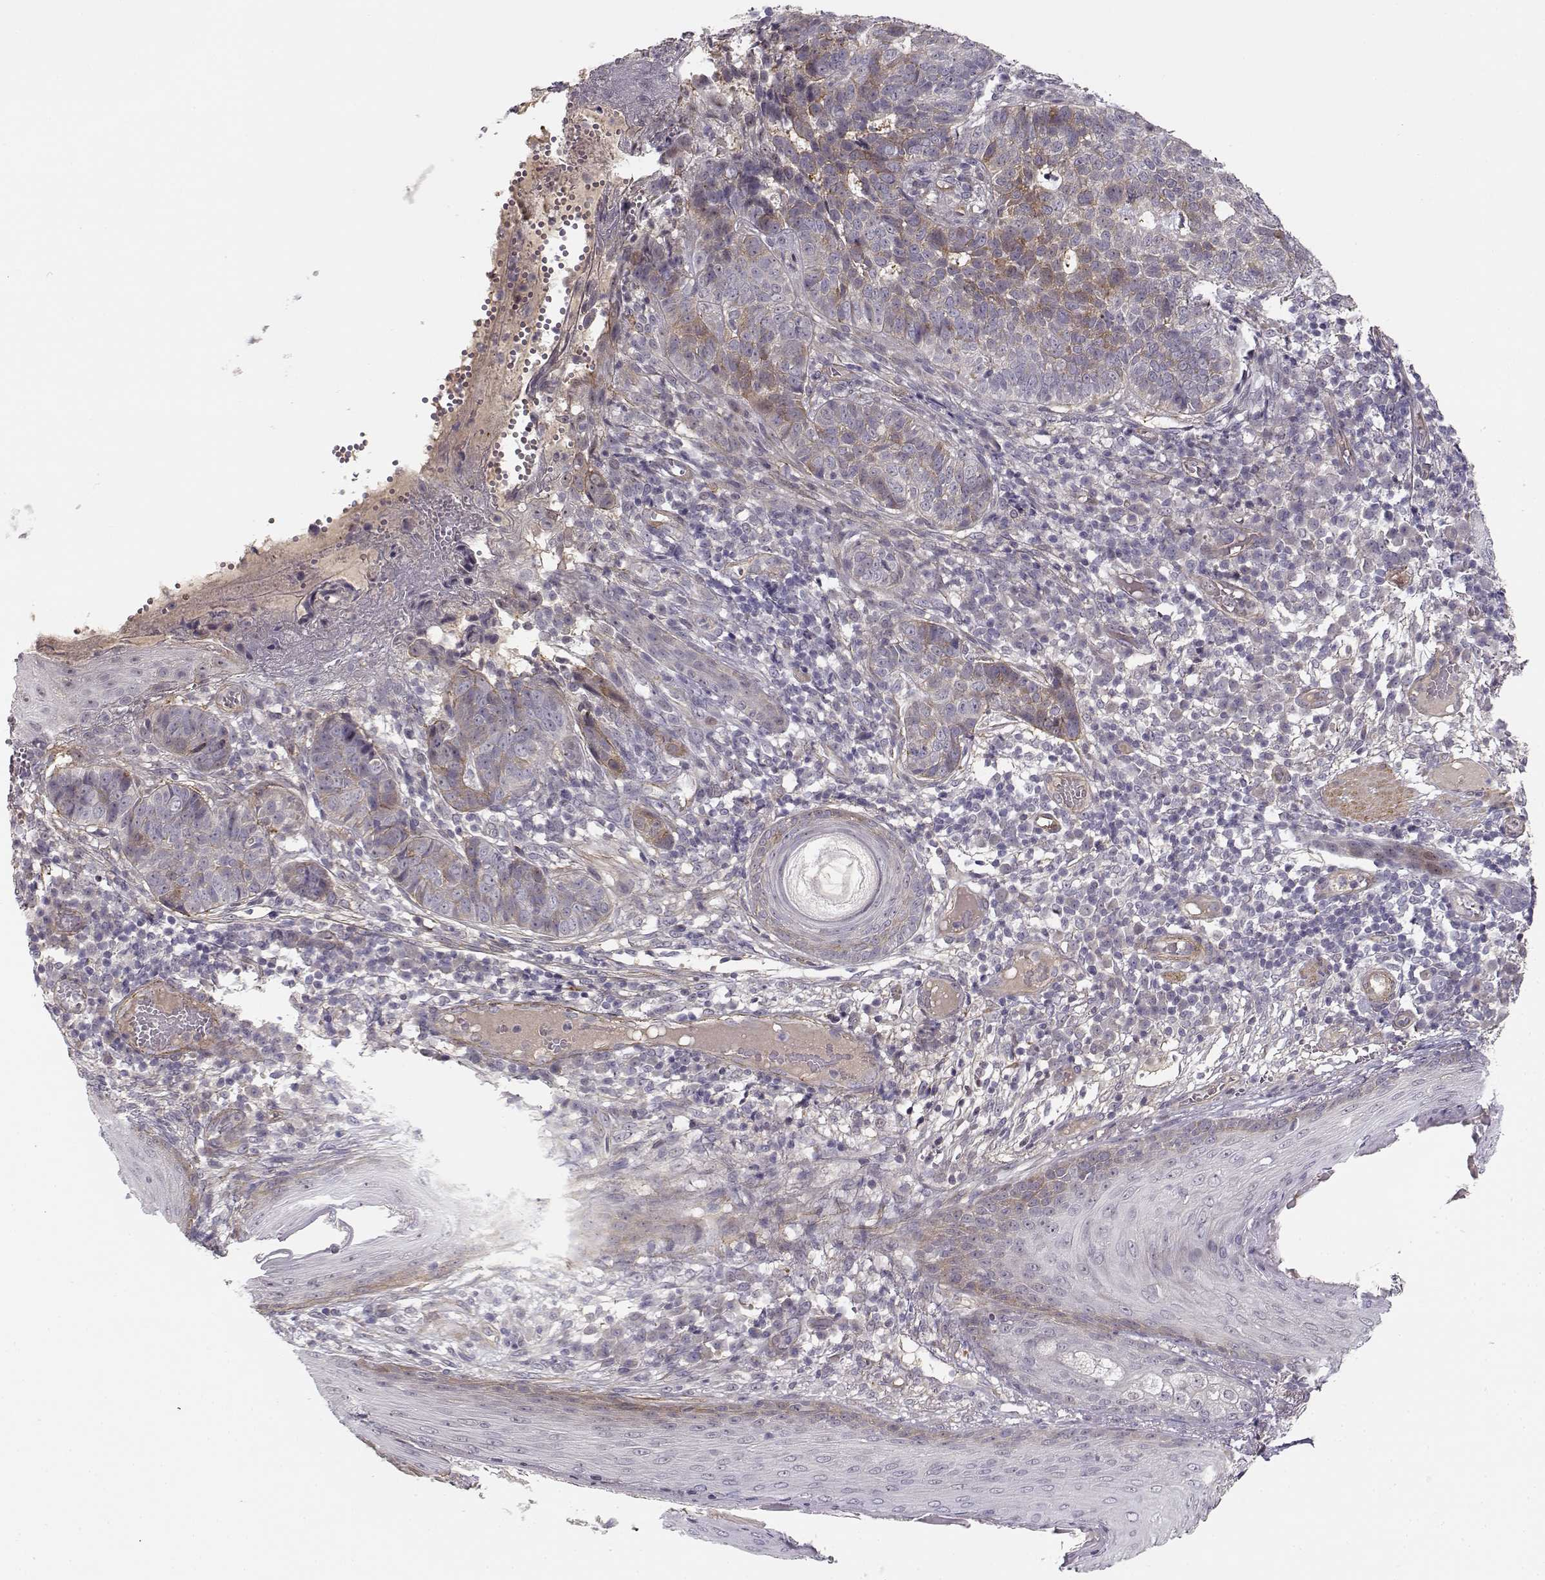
{"staining": {"intensity": "moderate", "quantity": "<25%", "location": "cytoplasmic/membranous"}, "tissue": "skin cancer", "cell_type": "Tumor cells", "image_type": "cancer", "snomed": [{"axis": "morphology", "description": "Basal cell carcinoma"}, {"axis": "topography", "description": "Skin"}], "caption": "This histopathology image exhibits skin cancer stained with IHC to label a protein in brown. The cytoplasmic/membranous of tumor cells show moderate positivity for the protein. Nuclei are counter-stained blue.", "gene": "RGS9BP", "patient": {"sex": "female", "age": 69}}